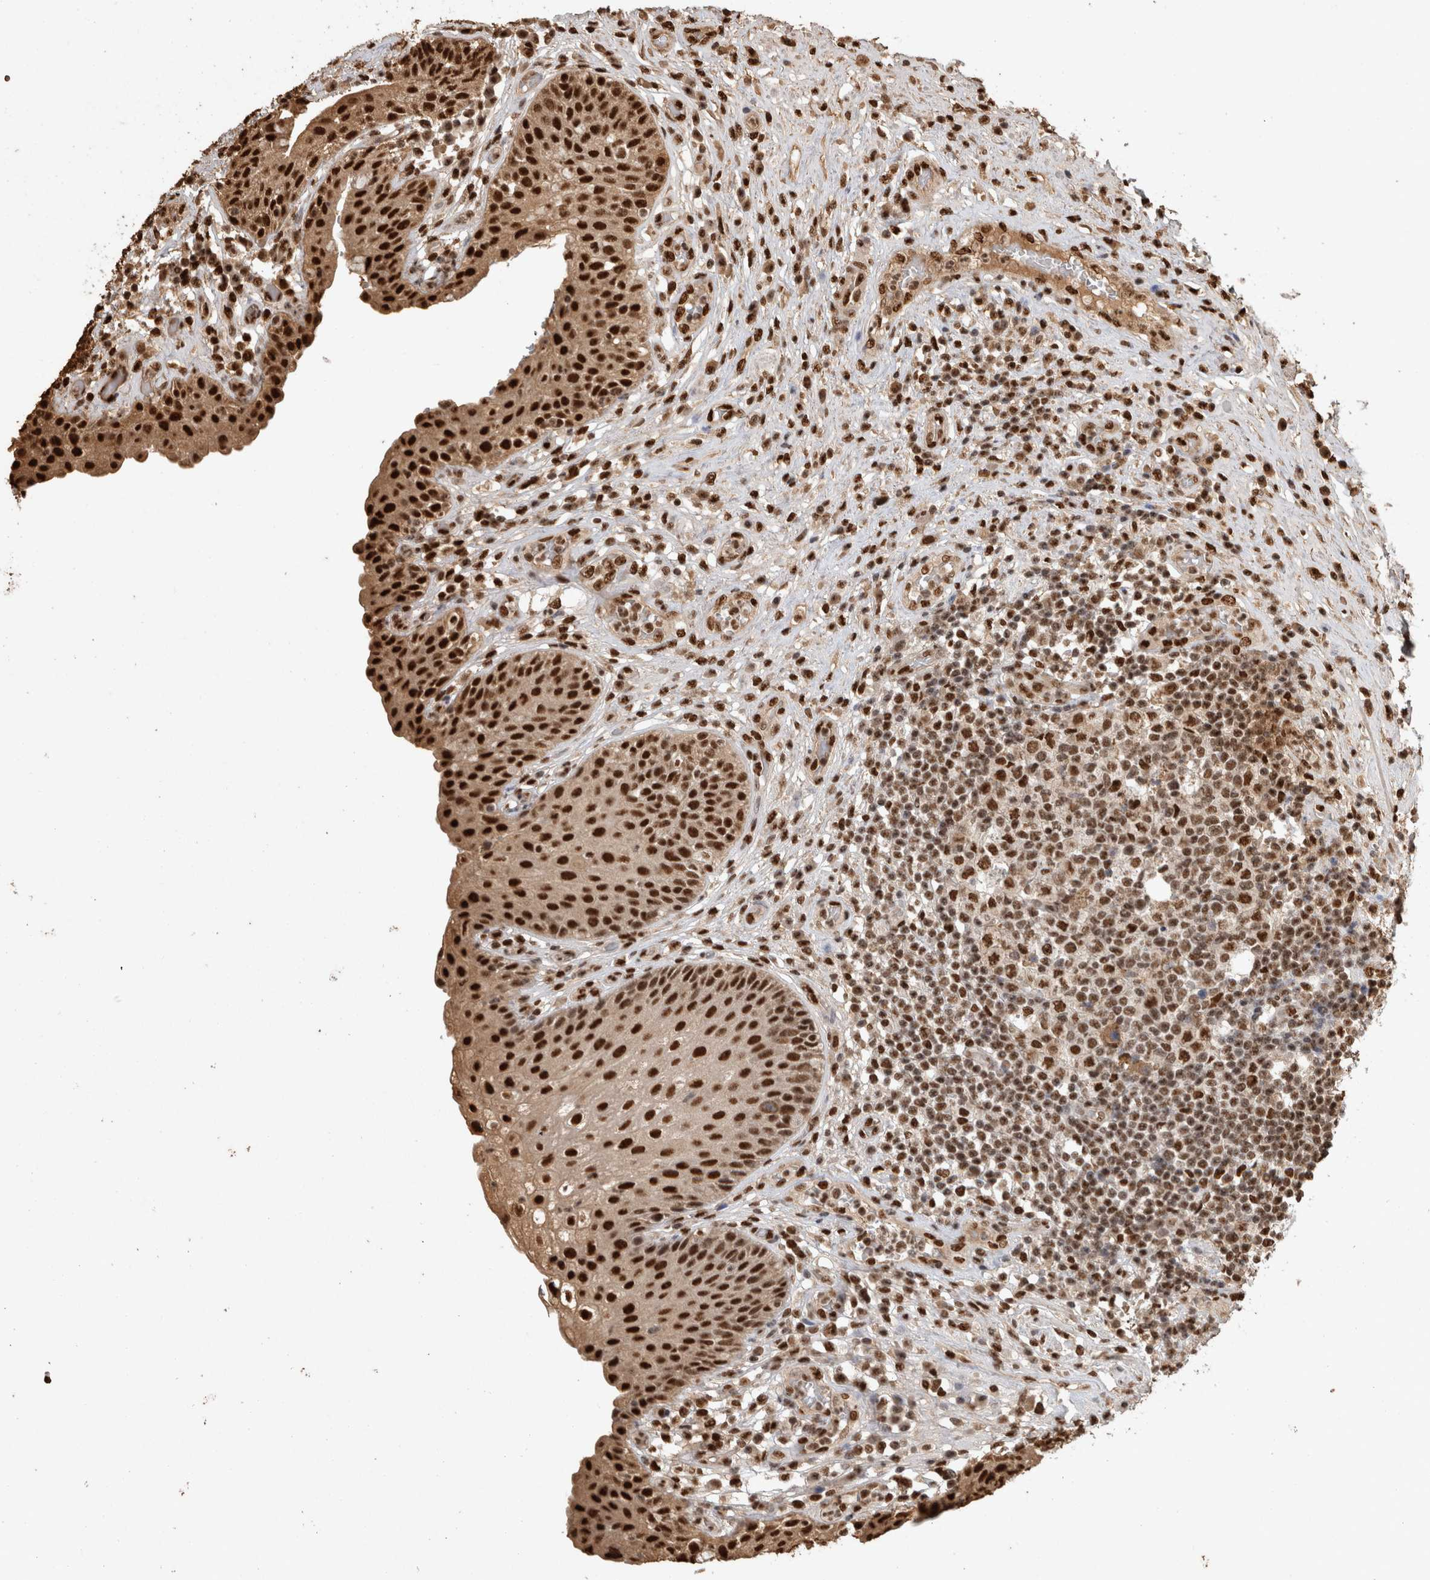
{"staining": {"intensity": "strong", "quantity": ">75%", "location": "nuclear"}, "tissue": "urinary bladder", "cell_type": "Urothelial cells", "image_type": "normal", "snomed": [{"axis": "morphology", "description": "Normal tissue, NOS"}, {"axis": "topography", "description": "Urinary bladder"}], "caption": "Human urinary bladder stained with a brown dye reveals strong nuclear positive positivity in about >75% of urothelial cells.", "gene": "RAD50", "patient": {"sex": "female", "age": 62}}